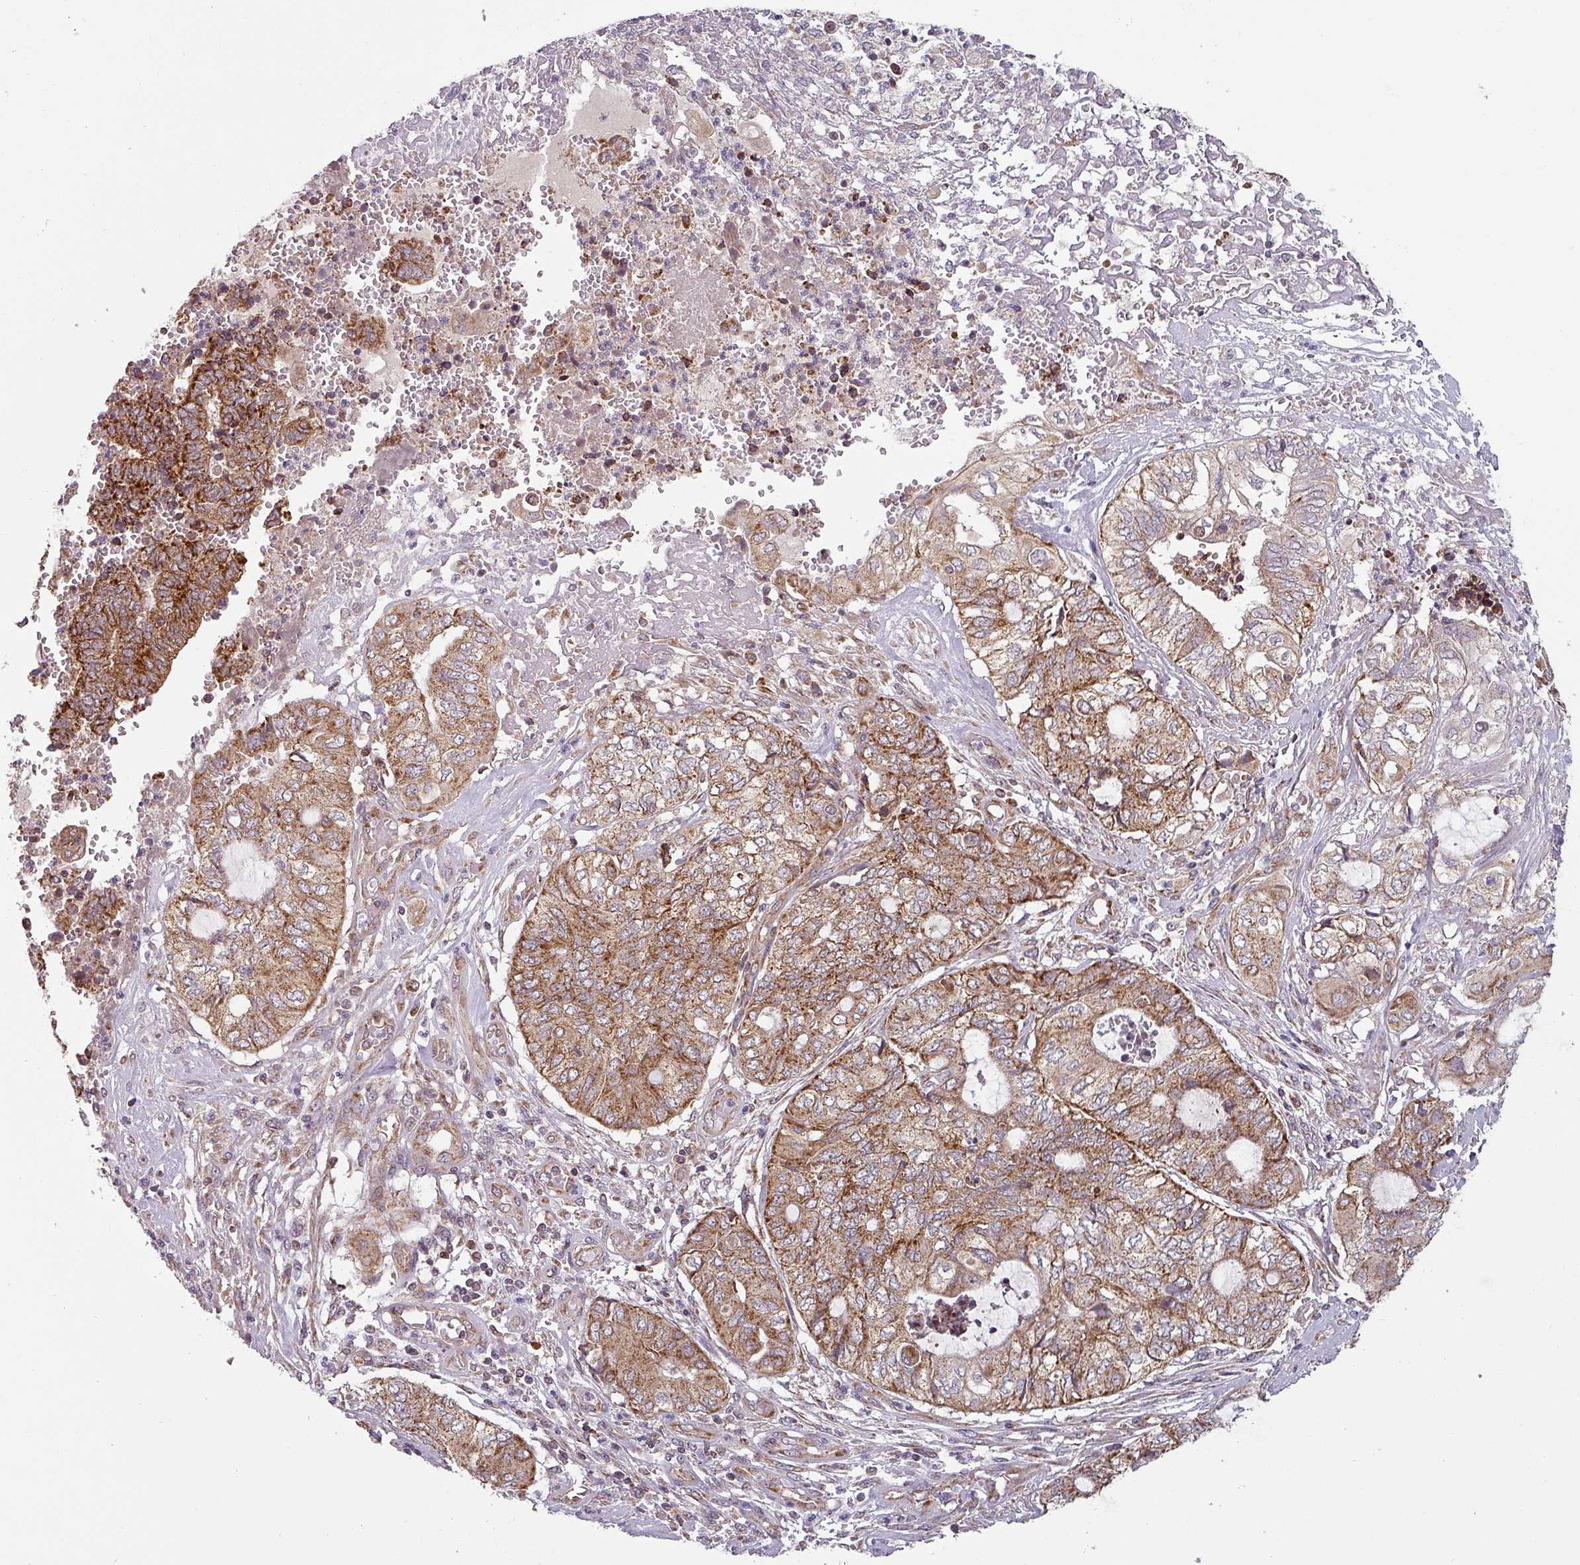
{"staining": {"intensity": "strong", "quantity": ">75%", "location": "cytoplasmic/membranous"}, "tissue": "endometrial cancer", "cell_type": "Tumor cells", "image_type": "cancer", "snomed": [{"axis": "morphology", "description": "Adenocarcinoma, NOS"}, {"axis": "topography", "description": "Uterus"}, {"axis": "topography", "description": "Endometrium"}], "caption": "DAB (3,3'-diaminobenzidine) immunohistochemical staining of endometrial cancer (adenocarcinoma) reveals strong cytoplasmic/membranous protein staining in about >75% of tumor cells.", "gene": "MRPS16", "patient": {"sex": "female", "age": 70}}